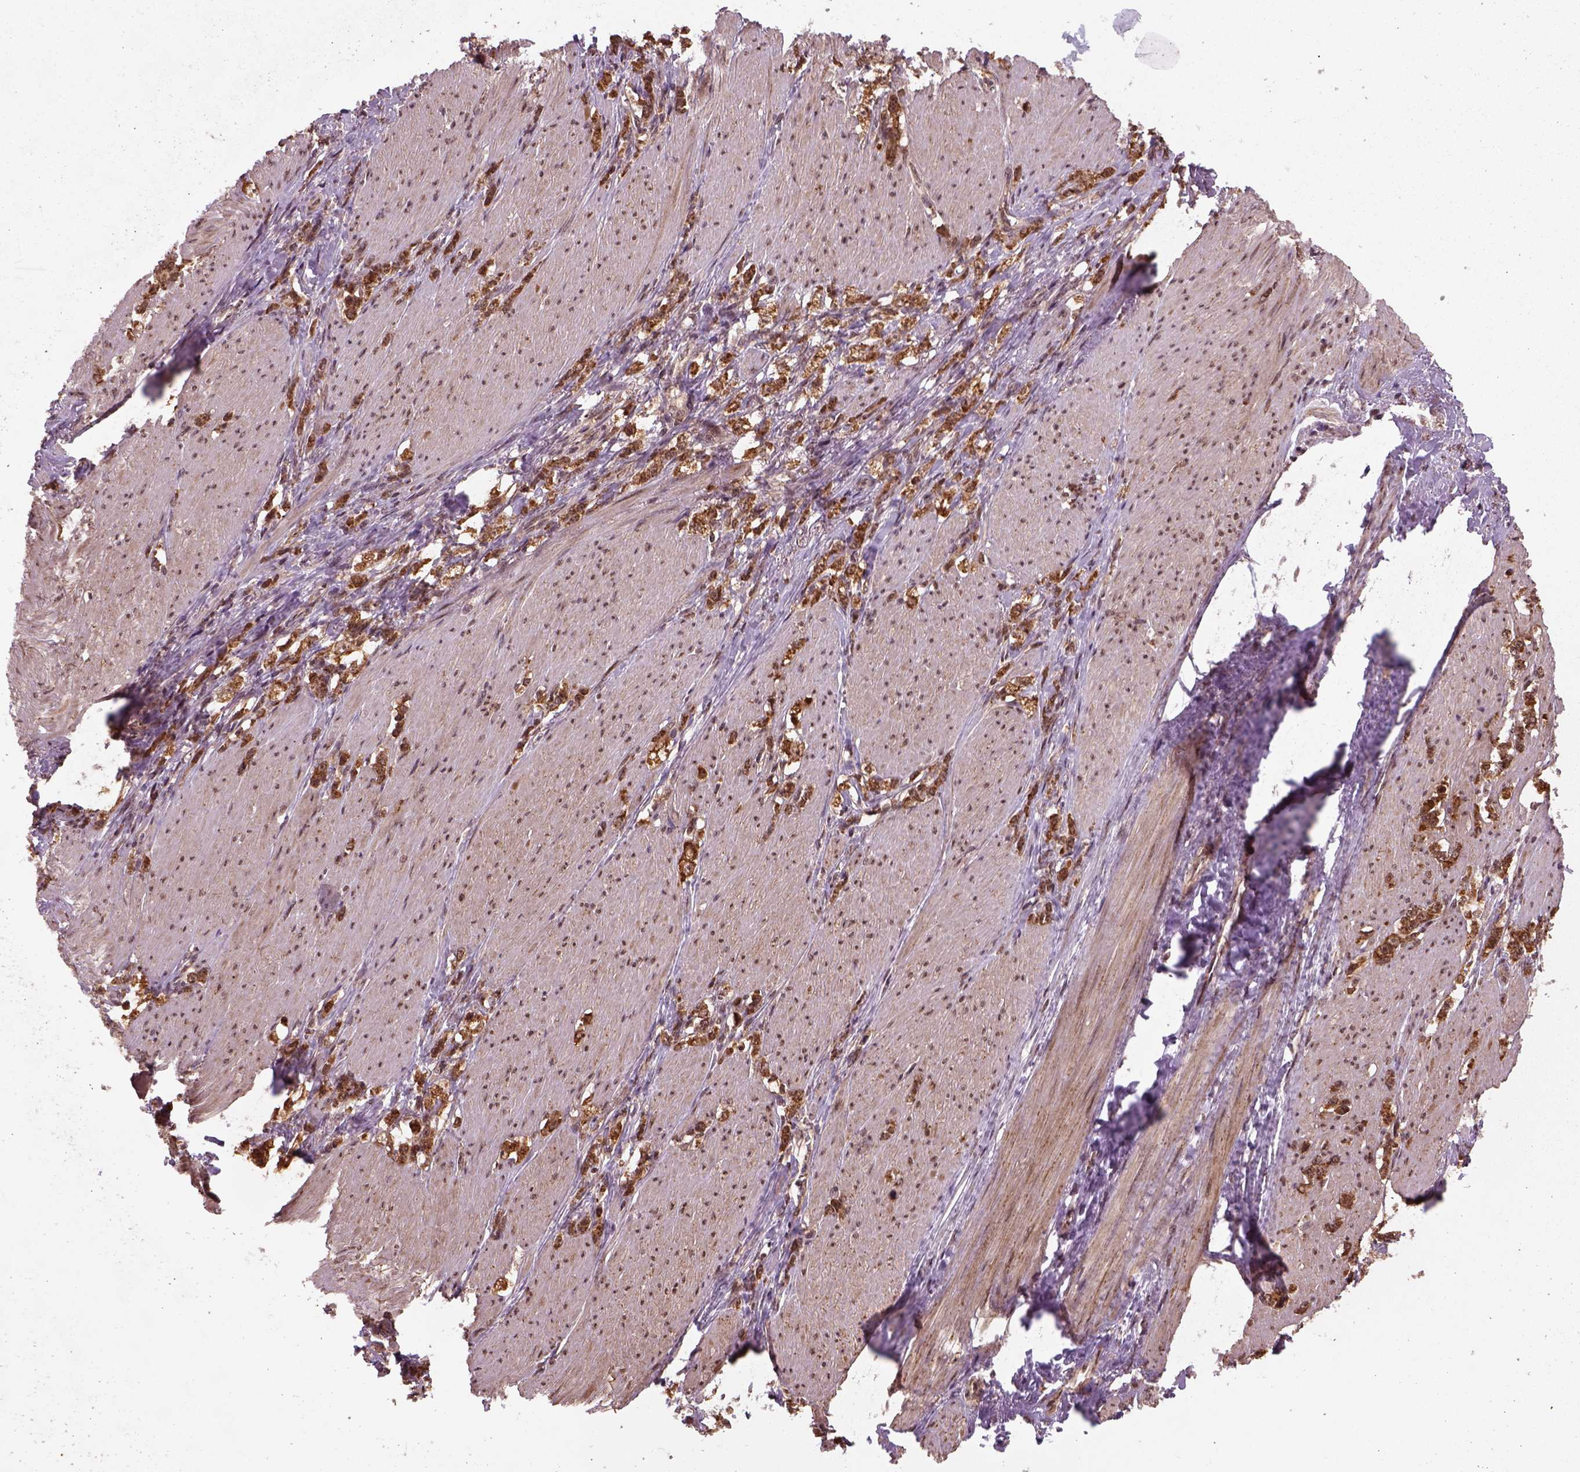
{"staining": {"intensity": "strong", "quantity": ">75%", "location": "cytoplasmic/membranous,nuclear"}, "tissue": "stomach cancer", "cell_type": "Tumor cells", "image_type": "cancer", "snomed": [{"axis": "morphology", "description": "Adenocarcinoma, NOS"}, {"axis": "topography", "description": "Stomach, lower"}], "caption": "Protein expression analysis of human adenocarcinoma (stomach) reveals strong cytoplasmic/membranous and nuclear positivity in approximately >75% of tumor cells. (Brightfield microscopy of DAB IHC at high magnification).", "gene": "NUDT9", "patient": {"sex": "male", "age": 88}}